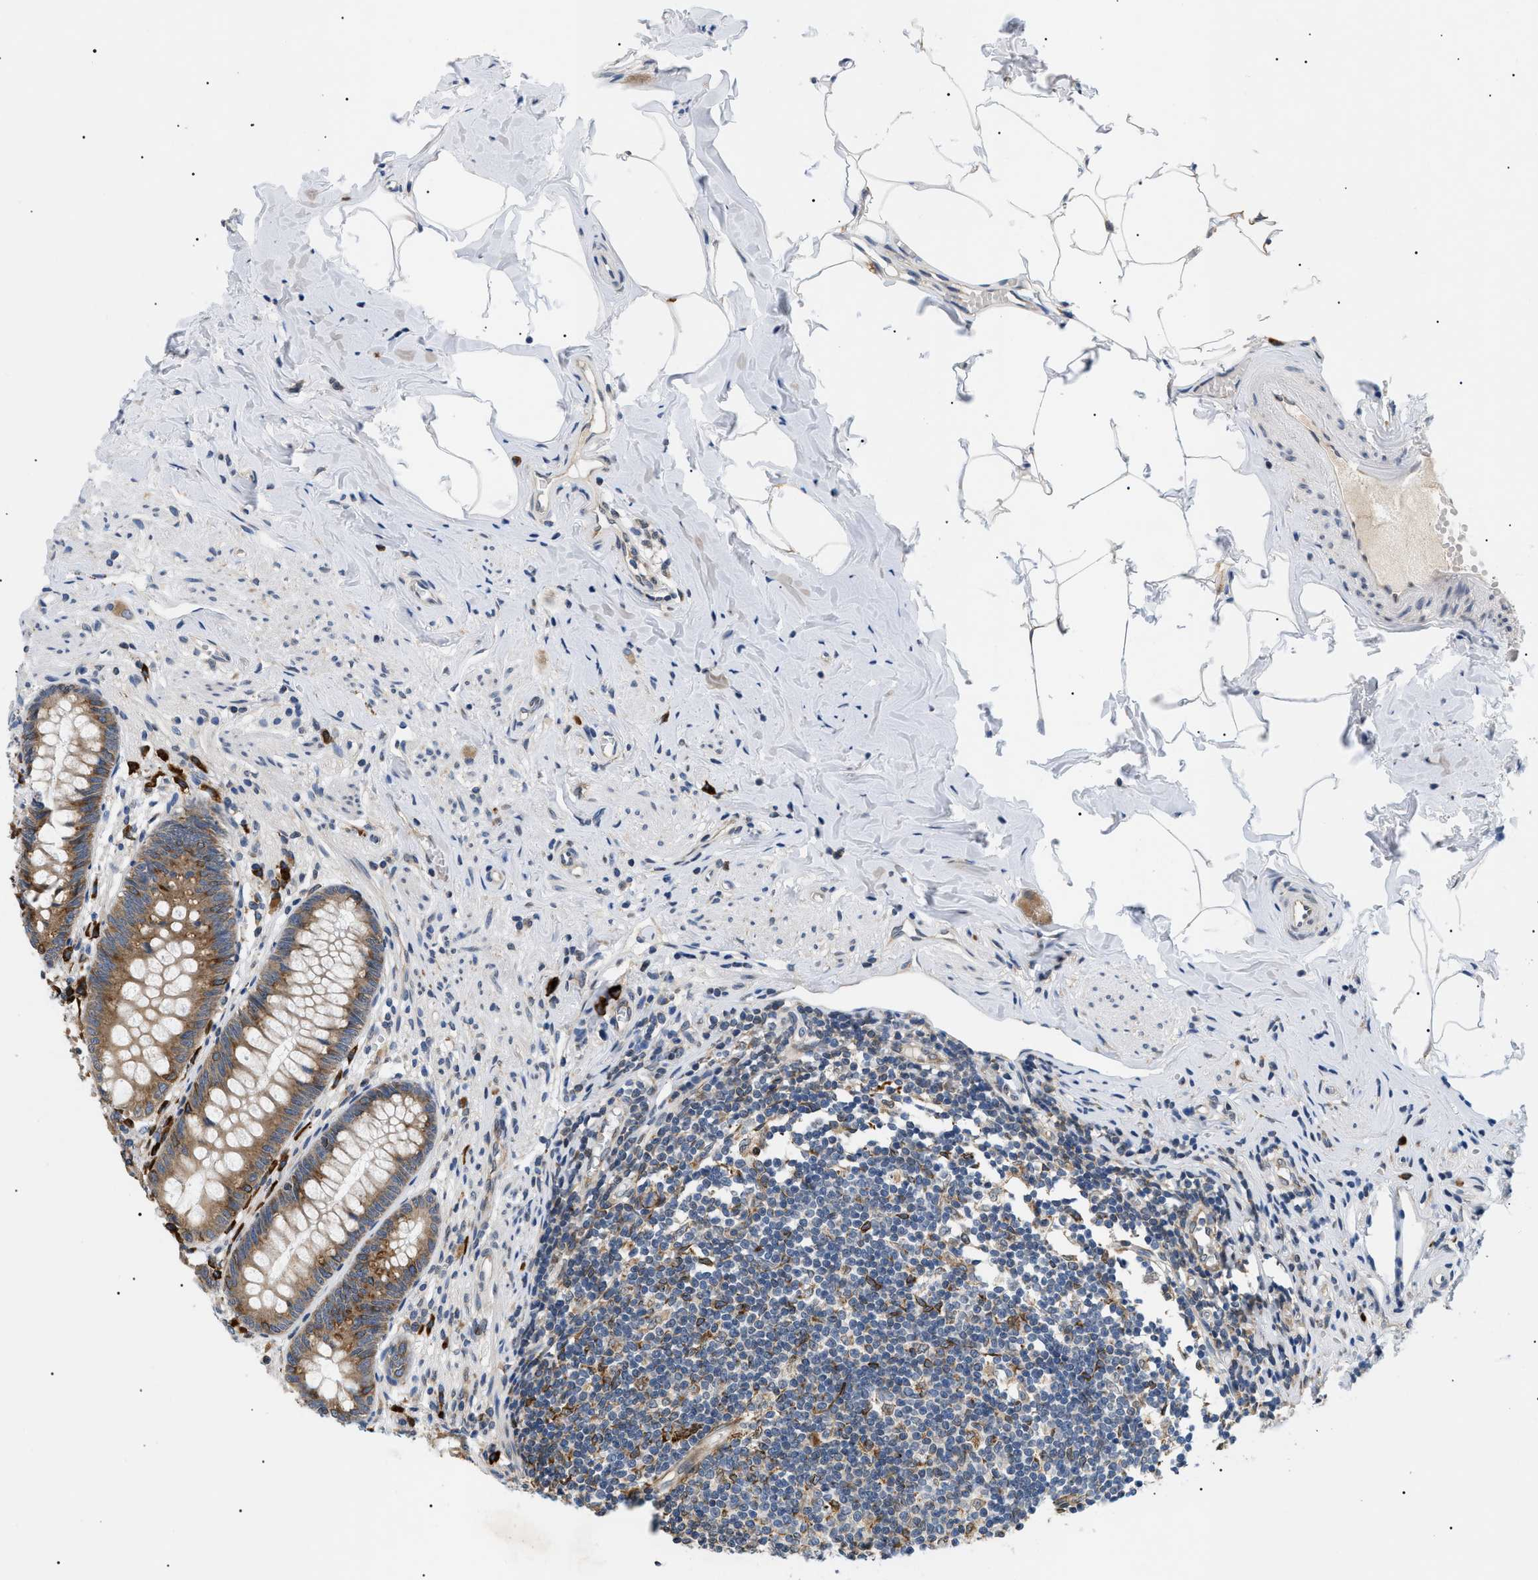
{"staining": {"intensity": "strong", "quantity": ">75%", "location": "cytoplasmic/membranous"}, "tissue": "appendix", "cell_type": "Glandular cells", "image_type": "normal", "snomed": [{"axis": "morphology", "description": "Normal tissue, NOS"}, {"axis": "topography", "description": "Appendix"}], "caption": "High-magnification brightfield microscopy of normal appendix stained with DAB (3,3'-diaminobenzidine) (brown) and counterstained with hematoxylin (blue). glandular cells exhibit strong cytoplasmic/membranous staining is appreciated in approximately>75% of cells.", "gene": "DERL1", "patient": {"sex": "male", "age": 56}}